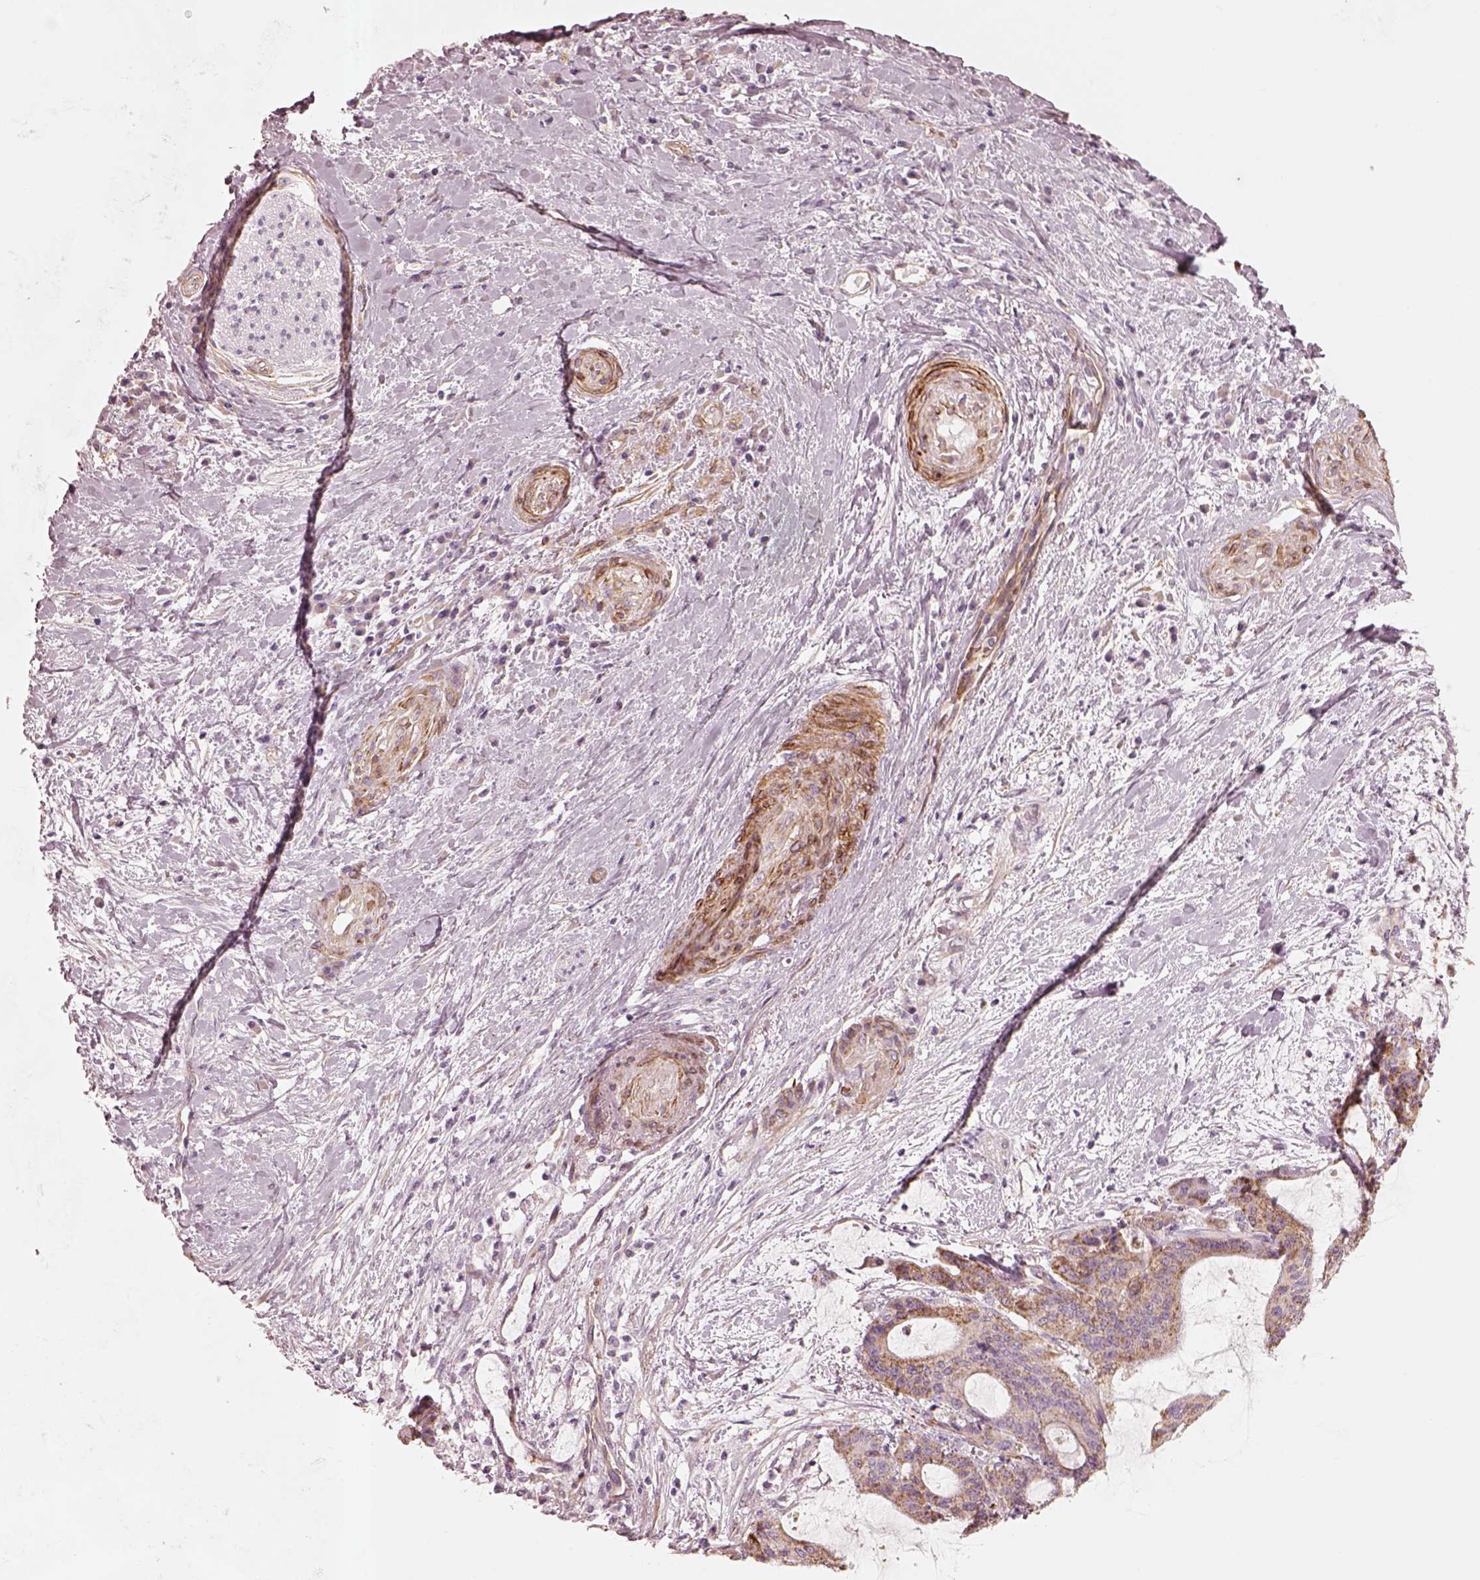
{"staining": {"intensity": "weak", "quantity": "25%-75%", "location": "cytoplasmic/membranous"}, "tissue": "liver cancer", "cell_type": "Tumor cells", "image_type": "cancer", "snomed": [{"axis": "morphology", "description": "Cholangiocarcinoma"}, {"axis": "topography", "description": "Liver"}], "caption": "IHC micrograph of liver cholangiocarcinoma stained for a protein (brown), which displays low levels of weak cytoplasmic/membranous positivity in approximately 25%-75% of tumor cells.", "gene": "CRYM", "patient": {"sex": "female", "age": 73}}